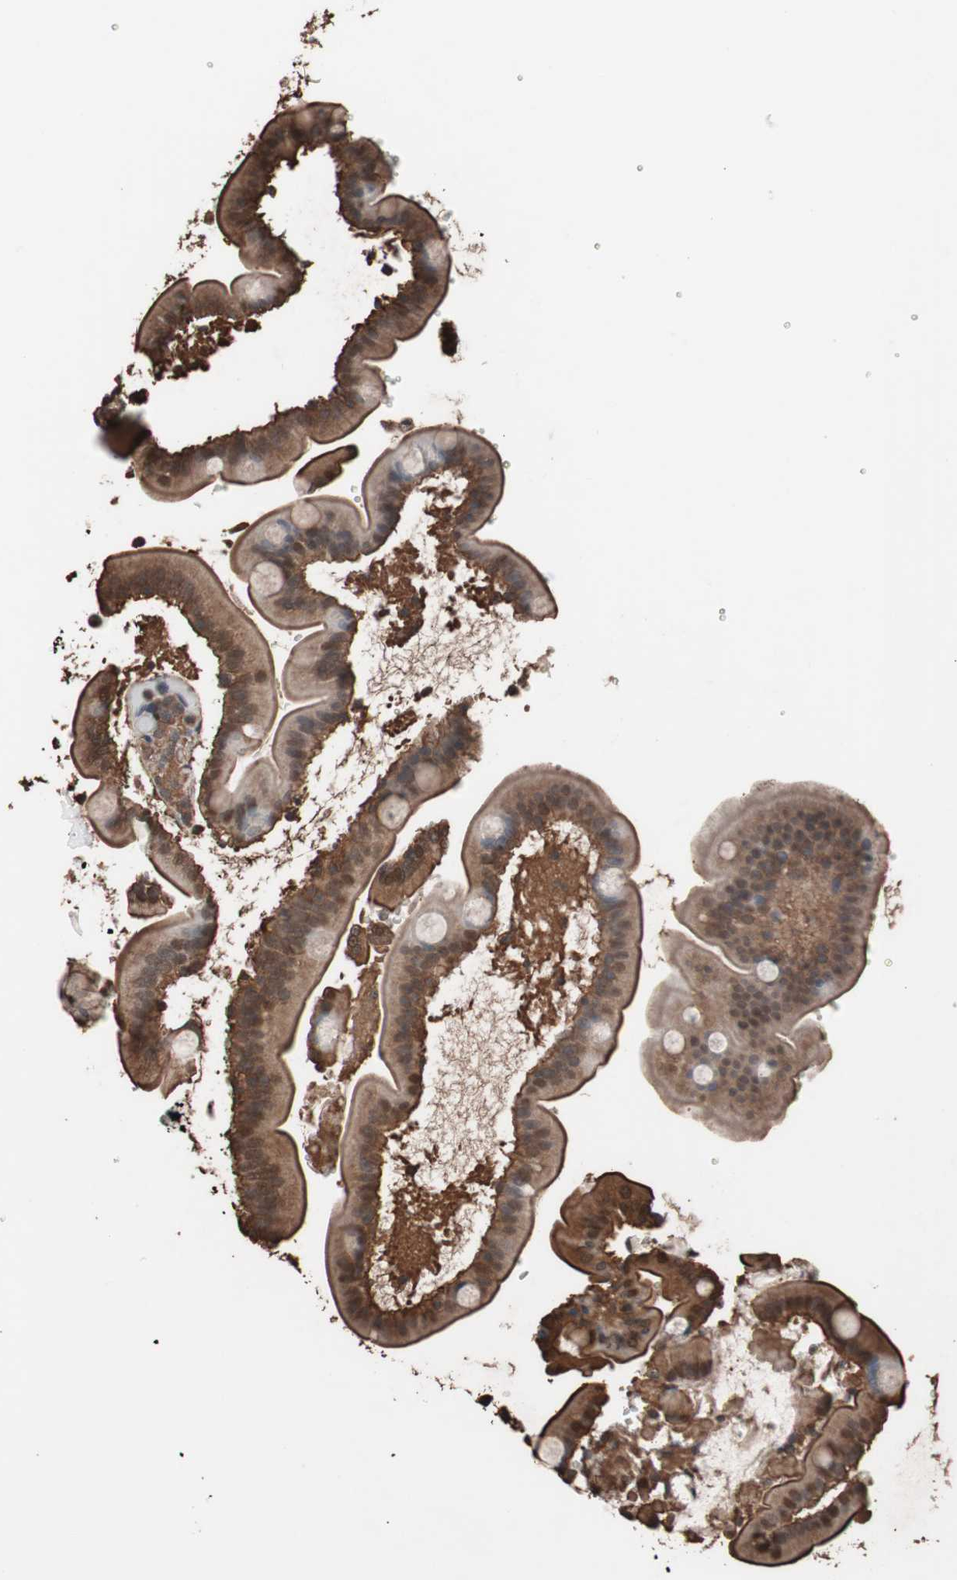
{"staining": {"intensity": "strong", "quantity": ">75%", "location": "cytoplasmic/membranous"}, "tissue": "duodenum", "cell_type": "Glandular cells", "image_type": "normal", "snomed": [{"axis": "morphology", "description": "Normal tissue, NOS"}, {"axis": "topography", "description": "Duodenum"}], "caption": "High-power microscopy captured an IHC micrograph of normal duodenum, revealing strong cytoplasmic/membranous positivity in about >75% of glandular cells. Nuclei are stained in blue.", "gene": "CALM2", "patient": {"sex": "male", "age": 54}}